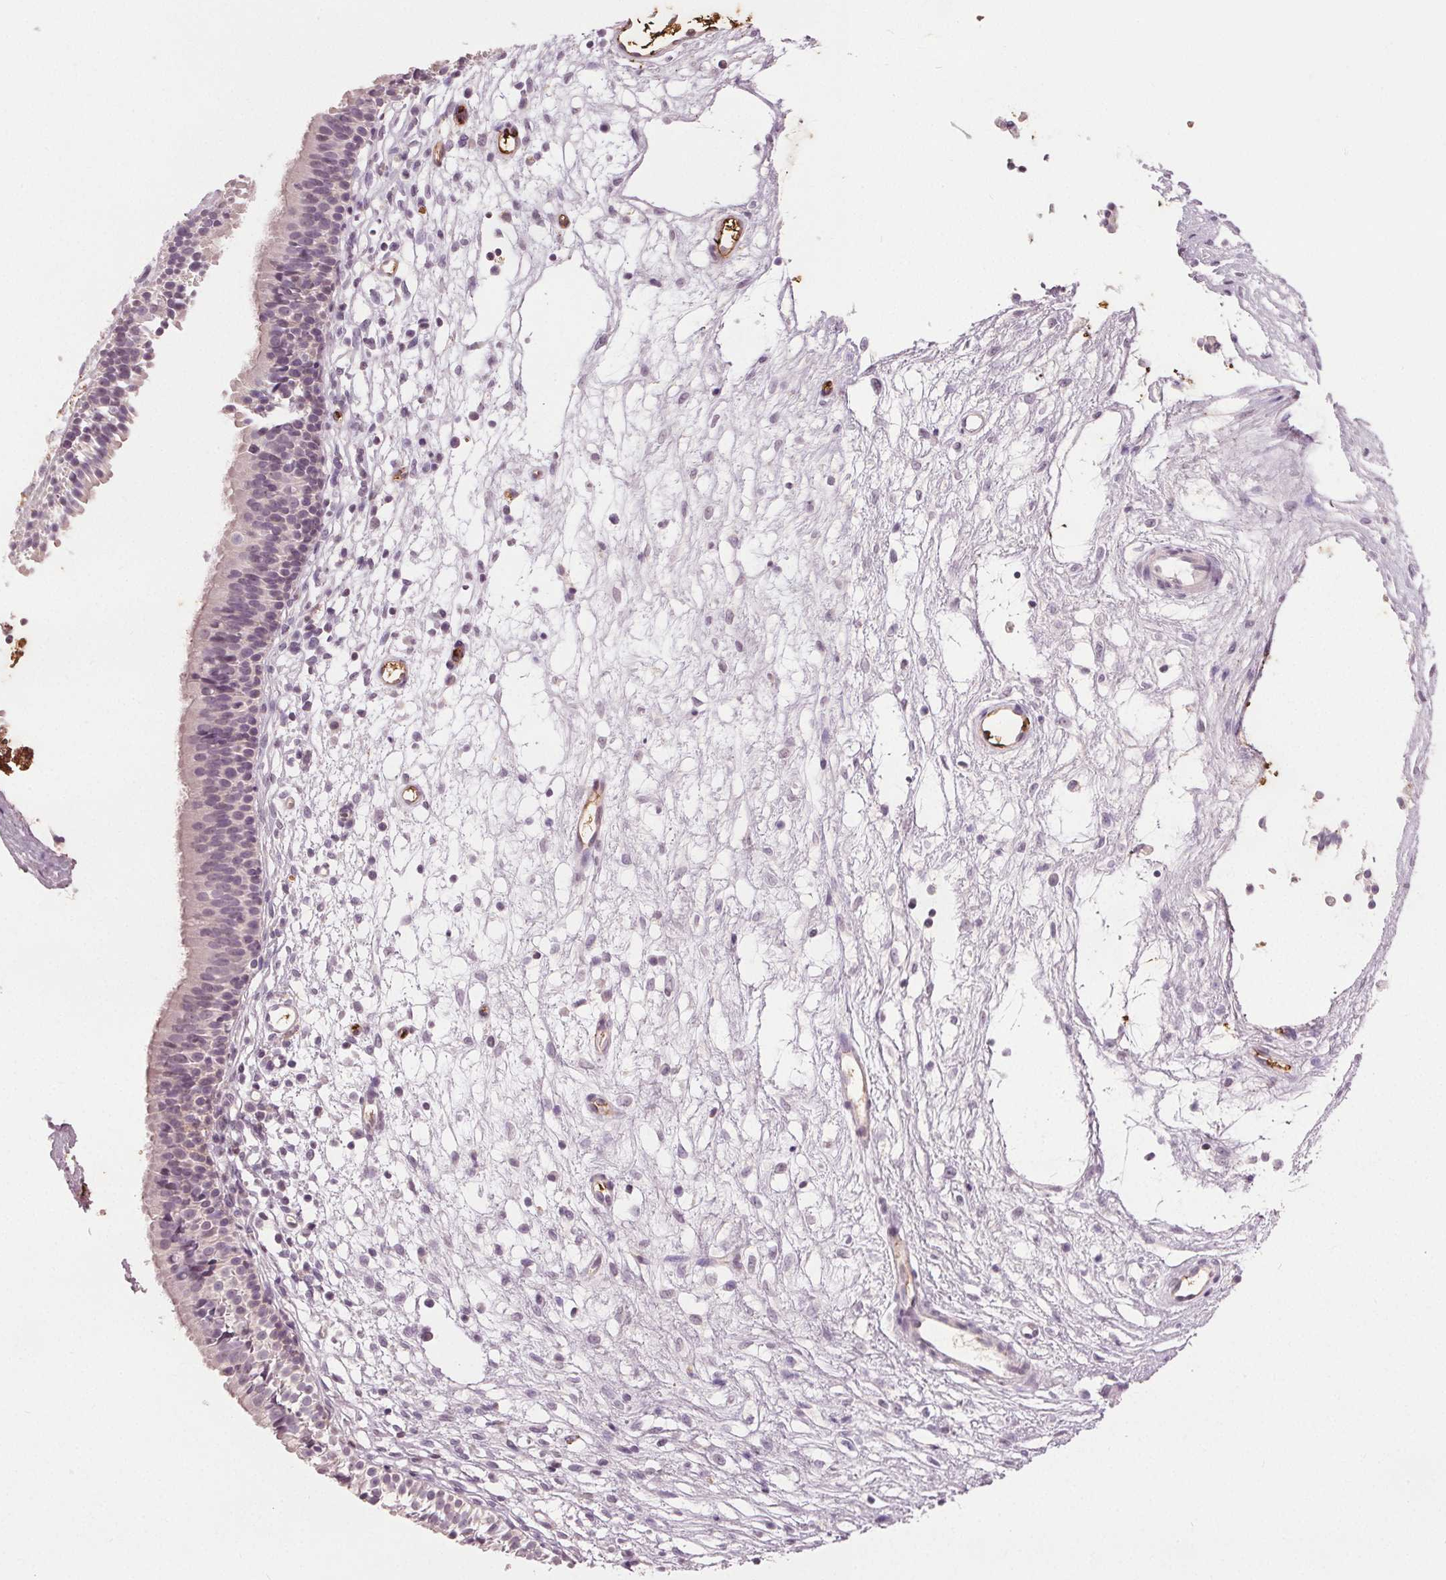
{"staining": {"intensity": "weak", "quantity": "<25%", "location": "nuclear"}, "tissue": "nasopharynx", "cell_type": "Respiratory epithelial cells", "image_type": "normal", "snomed": [{"axis": "morphology", "description": "Normal tissue, NOS"}, {"axis": "topography", "description": "Nasopharynx"}], "caption": "This is a photomicrograph of immunohistochemistry (IHC) staining of benign nasopharynx, which shows no positivity in respiratory epithelial cells. Nuclei are stained in blue.", "gene": "SLC4A1", "patient": {"sex": "male", "age": 24}}